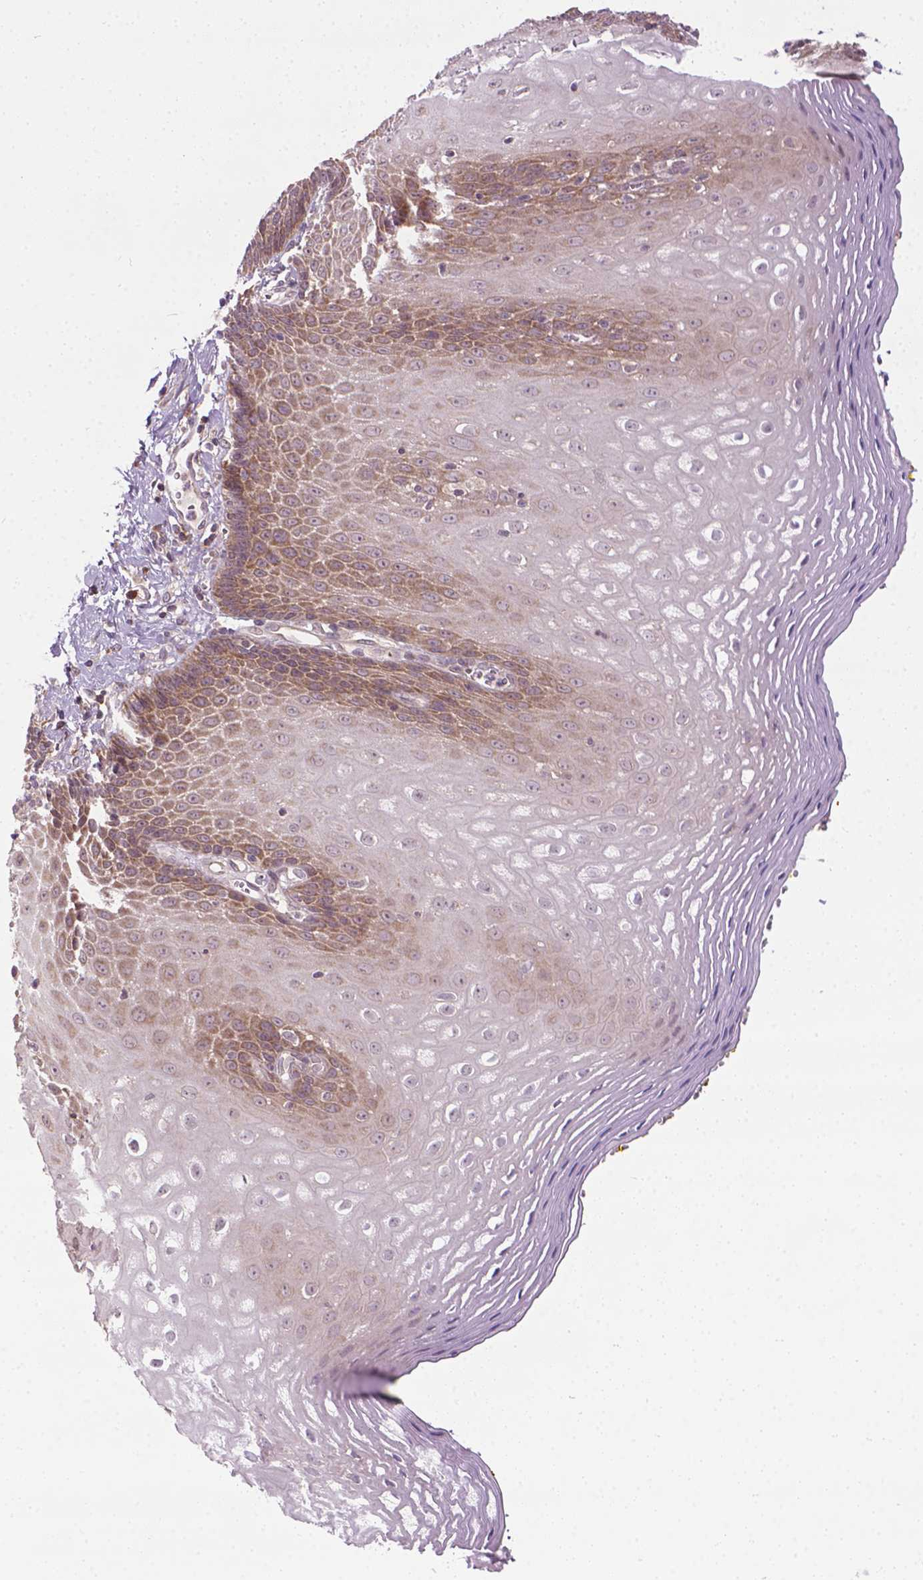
{"staining": {"intensity": "moderate", "quantity": "25%-75%", "location": "cytoplasmic/membranous"}, "tissue": "esophagus", "cell_type": "Squamous epithelial cells", "image_type": "normal", "snomed": [{"axis": "morphology", "description": "Normal tissue, NOS"}, {"axis": "topography", "description": "Esophagus"}], "caption": "Esophagus stained for a protein (brown) demonstrates moderate cytoplasmic/membranous positive expression in about 25%-75% of squamous epithelial cells.", "gene": "PRAG1", "patient": {"sex": "female", "age": 68}}